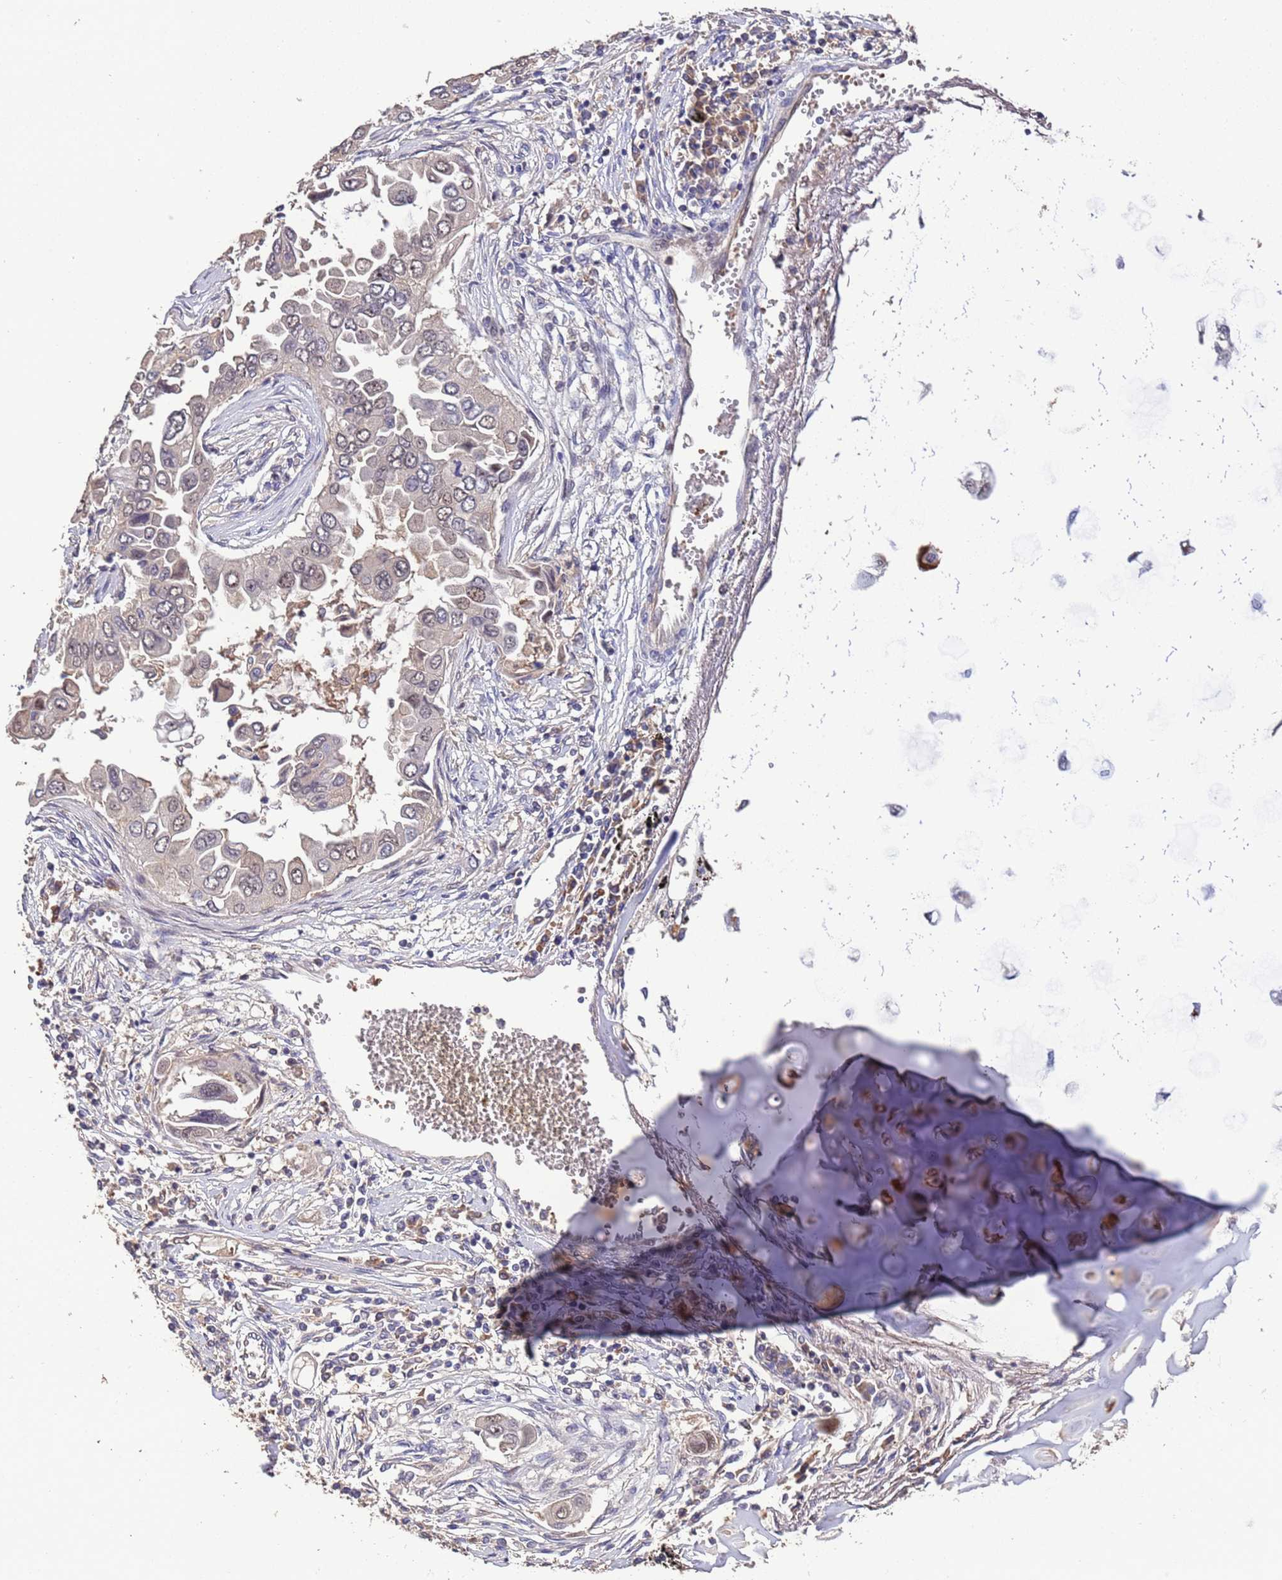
{"staining": {"intensity": "weak", "quantity": "25%-75%", "location": "nuclear"}, "tissue": "lung cancer", "cell_type": "Tumor cells", "image_type": "cancer", "snomed": [{"axis": "morphology", "description": "Adenocarcinoma, NOS"}, {"axis": "topography", "description": "Lung"}], "caption": "Human adenocarcinoma (lung) stained for a protein (brown) shows weak nuclear positive expression in about 25%-75% of tumor cells.", "gene": "CCDC184", "patient": {"sex": "female", "age": 76}}